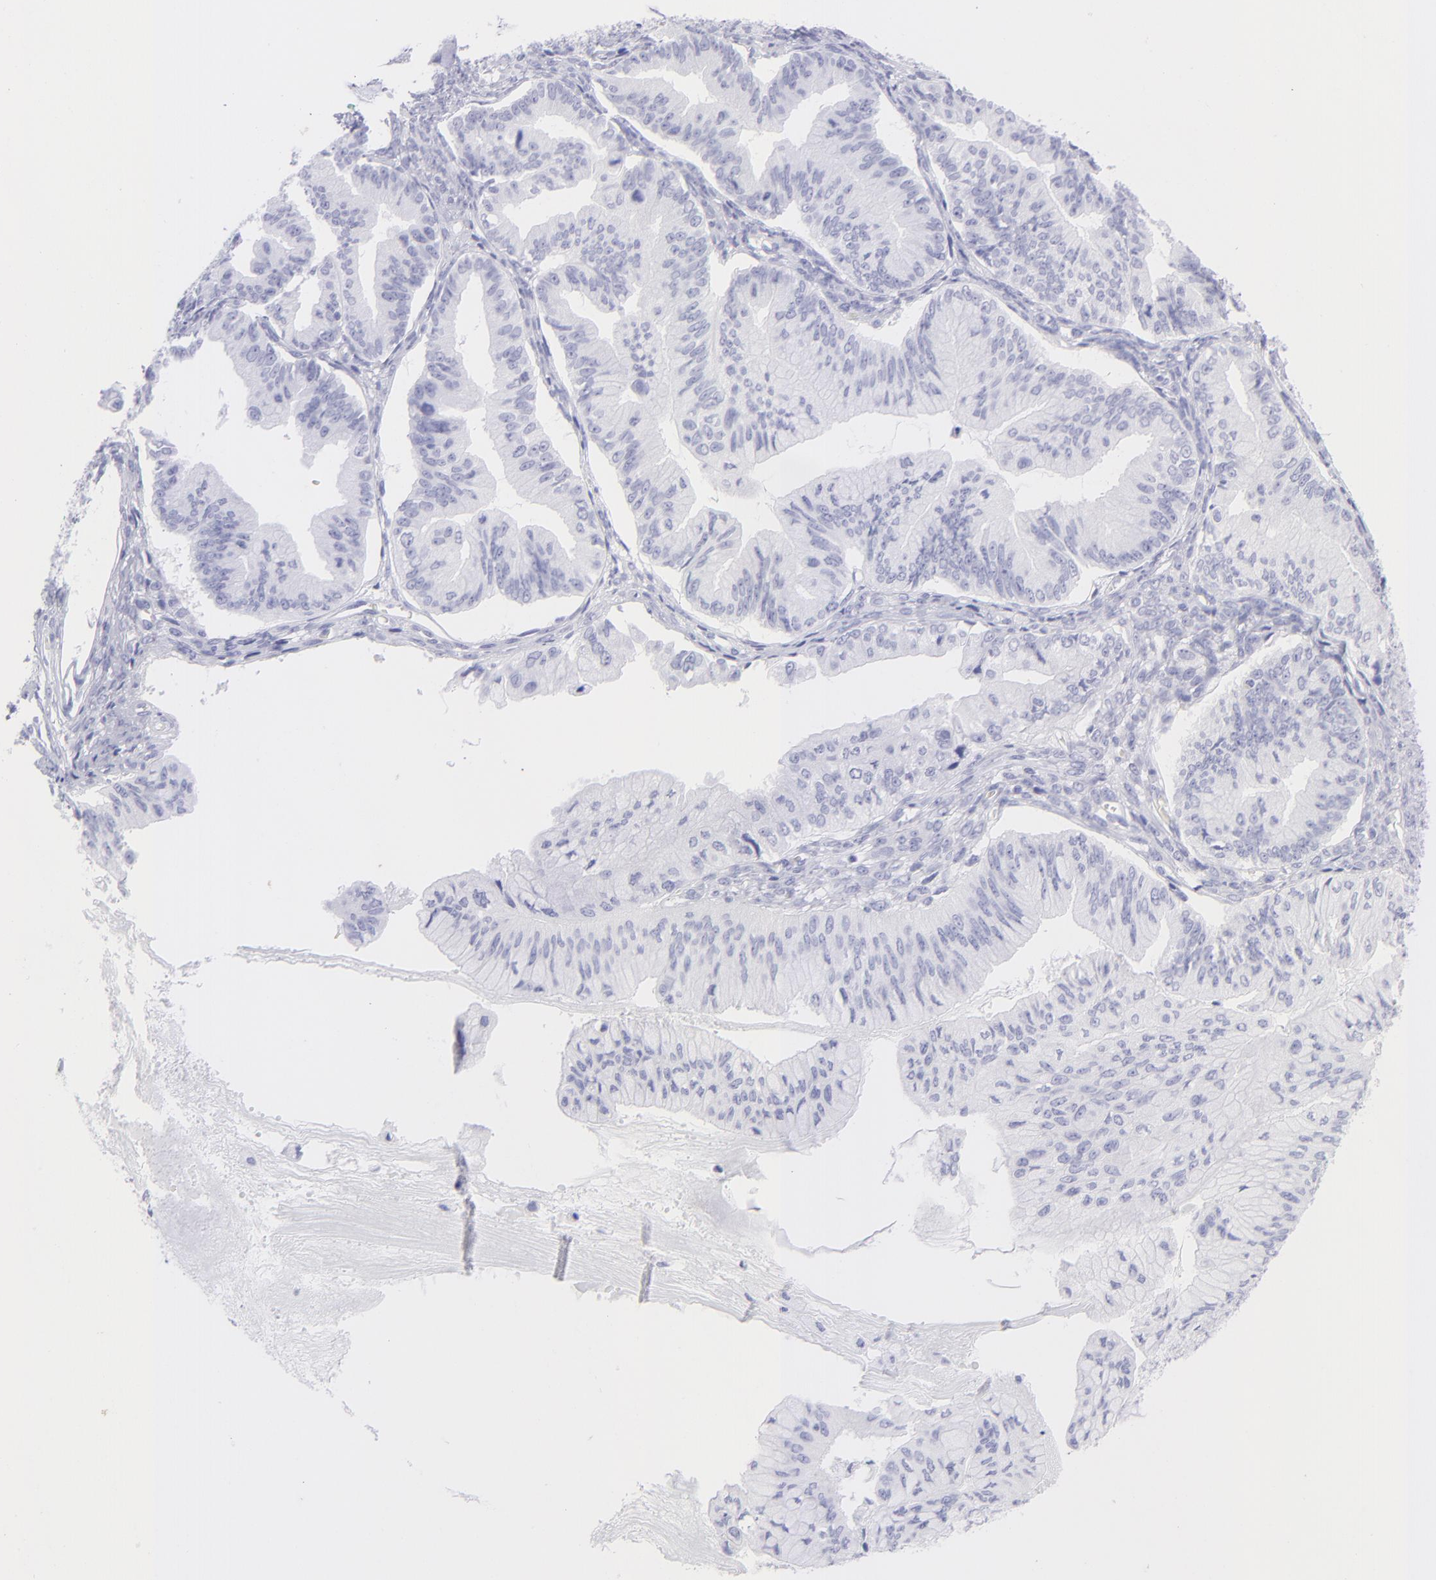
{"staining": {"intensity": "negative", "quantity": "none", "location": "none"}, "tissue": "ovarian cancer", "cell_type": "Tumor cells", "image_type": "cancer", "snomed": [{"axis": "morphology", "description": "Cystadenocarcinoma, mucinous, NOS"}, {"axis": "topography", "description": "Ovary"}], "caption": "Tumor cells show no significant positivity in ovarian mucinous cystadenocarcinoma. (IHC, brightfield microscopy, high magnification).", "gene": "SLC1A2", "patient": {"sex": "female", "age": 36}}